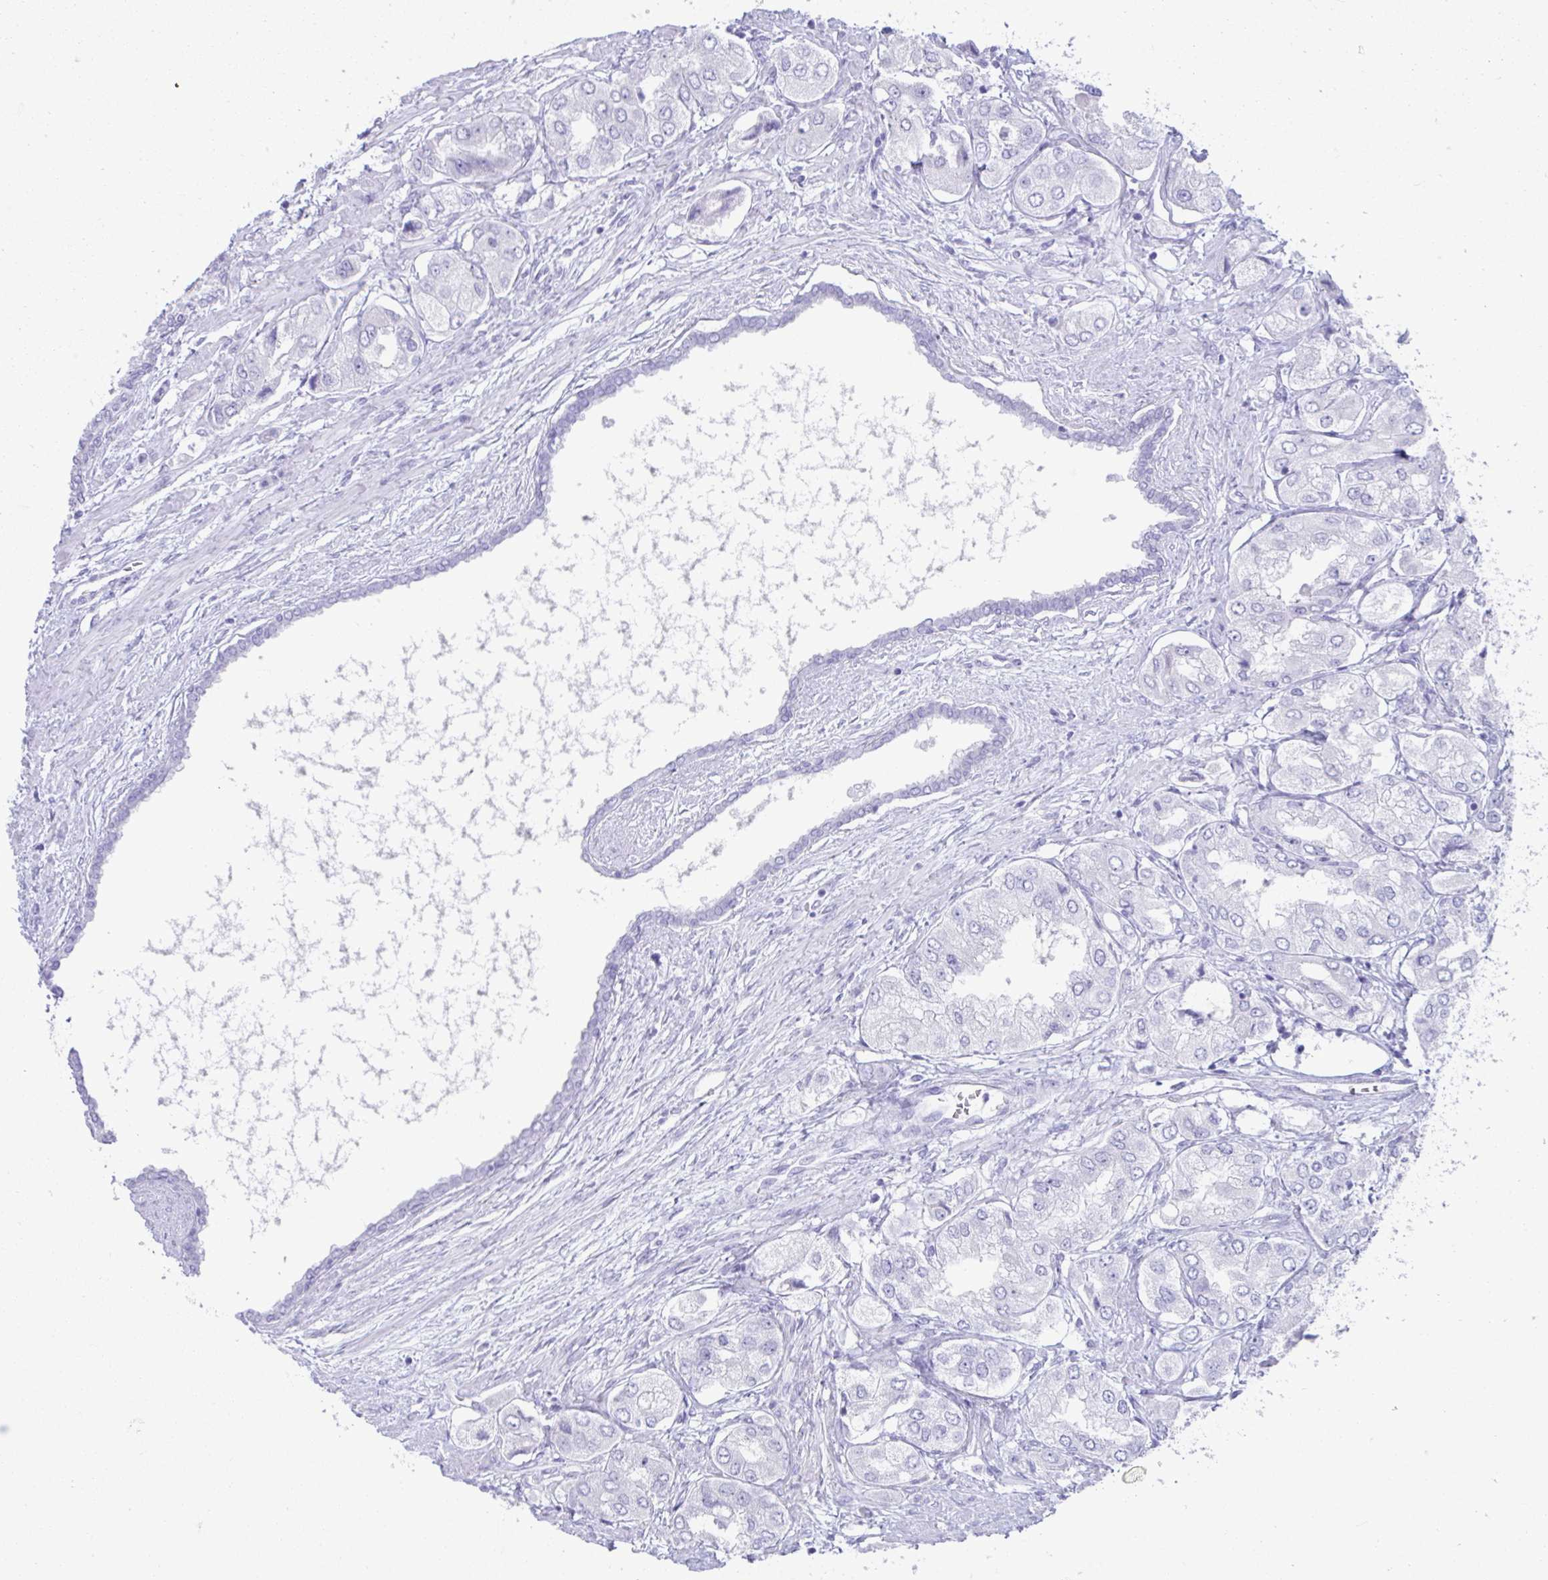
{"staining": {"intensity": "negative", "quantity": "none", "location": "none"}, "tissue": "prostate cancer", "cell_type": "Tumor cells", "image_type": "cancer", "snomed": [{"axis": "morphology", "description": "Adenocarcinoma, Low grade"}, {"axis": "topography", "description": "Prostate"}], "caption": "The photomicrograph demonstrates no staining of tumor cells in low-grade adenocarcinoma (prostate).", "gene": "PSCA", "patient": {"sex": "male", "age": 69}}